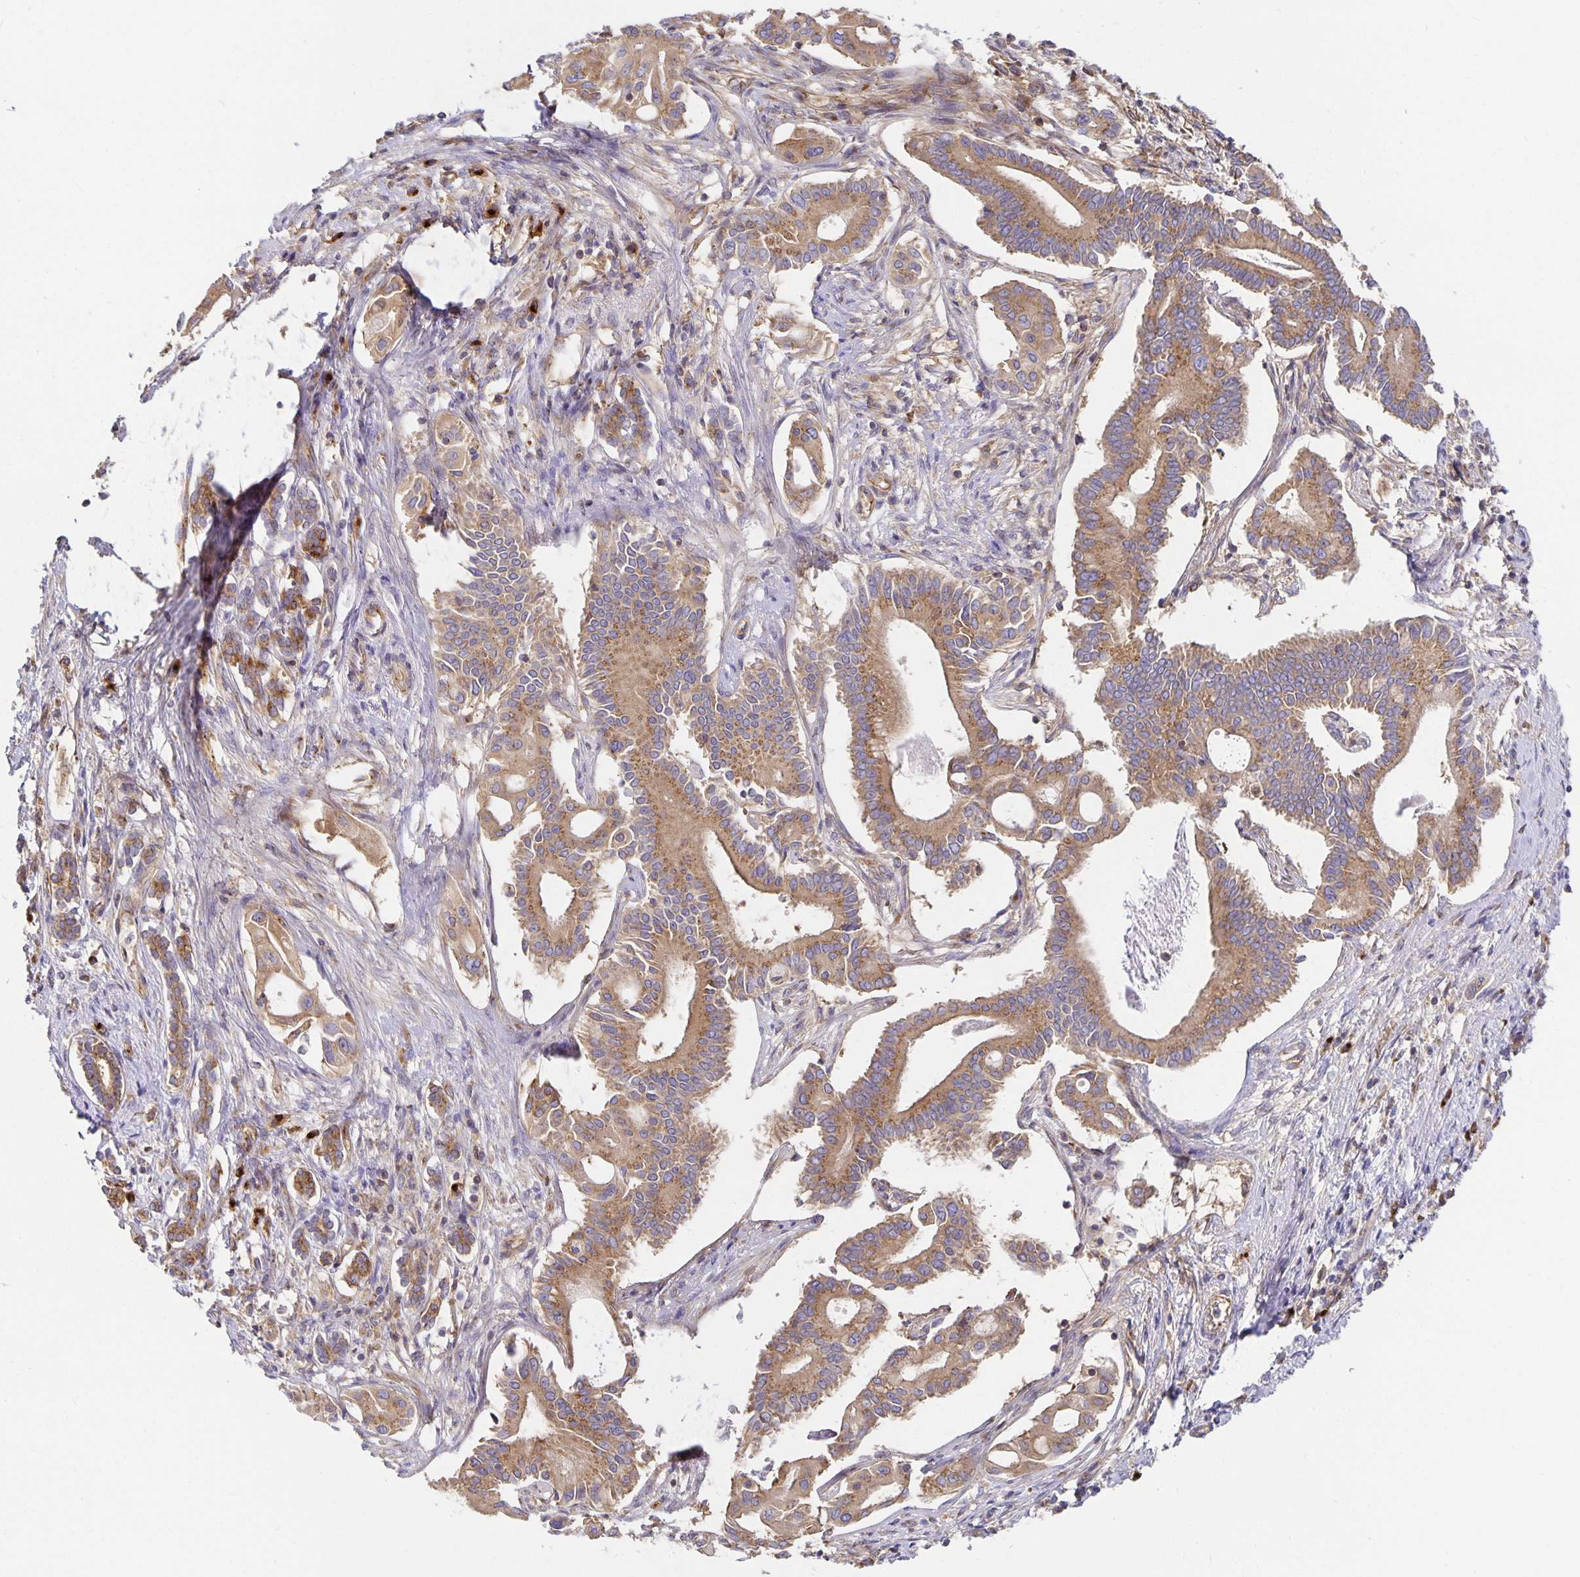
{"staining": {"intensity": "moderate", "quantity": ">75%", "location": "cytoplasmic/membranous"}, "tissue": "pancreatic cancer", "cell_type": "Tumor cells", "image_type": "cancer", "snomed": [{"axis": "morphology", "description": "Adenocarcinoma, NOS"}, {"axis": "topography", "description": "Pancreas"}], "caption": "A brown stain highlights moderate cytoplasmic/membranous staining of a protein in human pancreatic cancer tumor cells.", "gene": "USO1", "patient": {"sex": "female", "age": 68}}